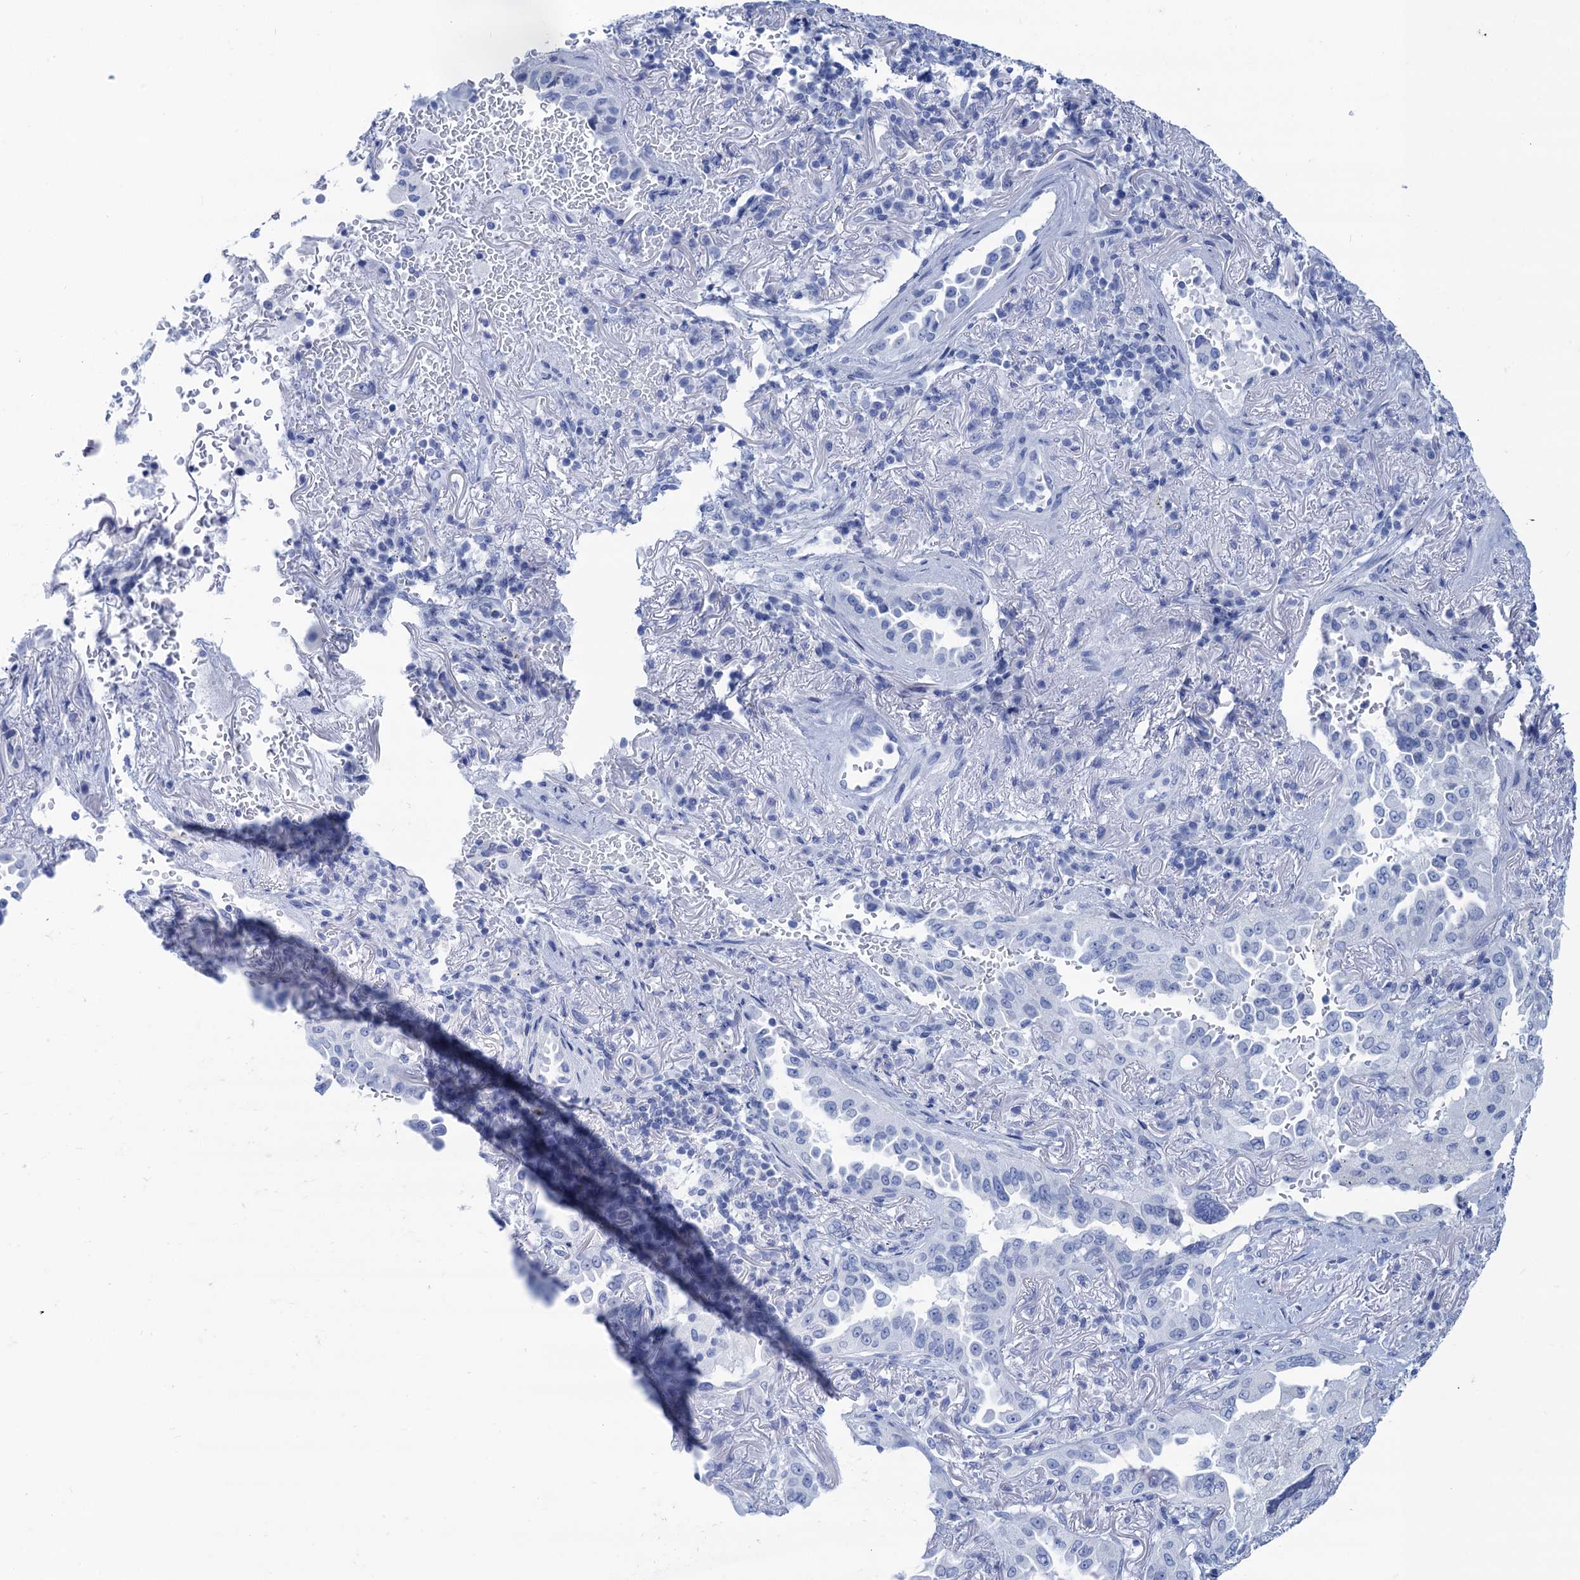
{"staining": {"intensity": "negative", "quantity": "none", "location": "none"}, "tissue": "lung cancer", "cell_type": "Tumor cells", "image_type": "cancer", "snomed": [{"axis": "morphology", "description": "Adenocarcinoma, NOS"}, {"axis": "topography", "description": "Lung"}], "caption": "This is an immunohistochemistry (IHC) micrograph of lung cancer. There is no positivity in tumor cells.", "gene": "CABYR", "patient": {"sex": "female", "age": 69}}